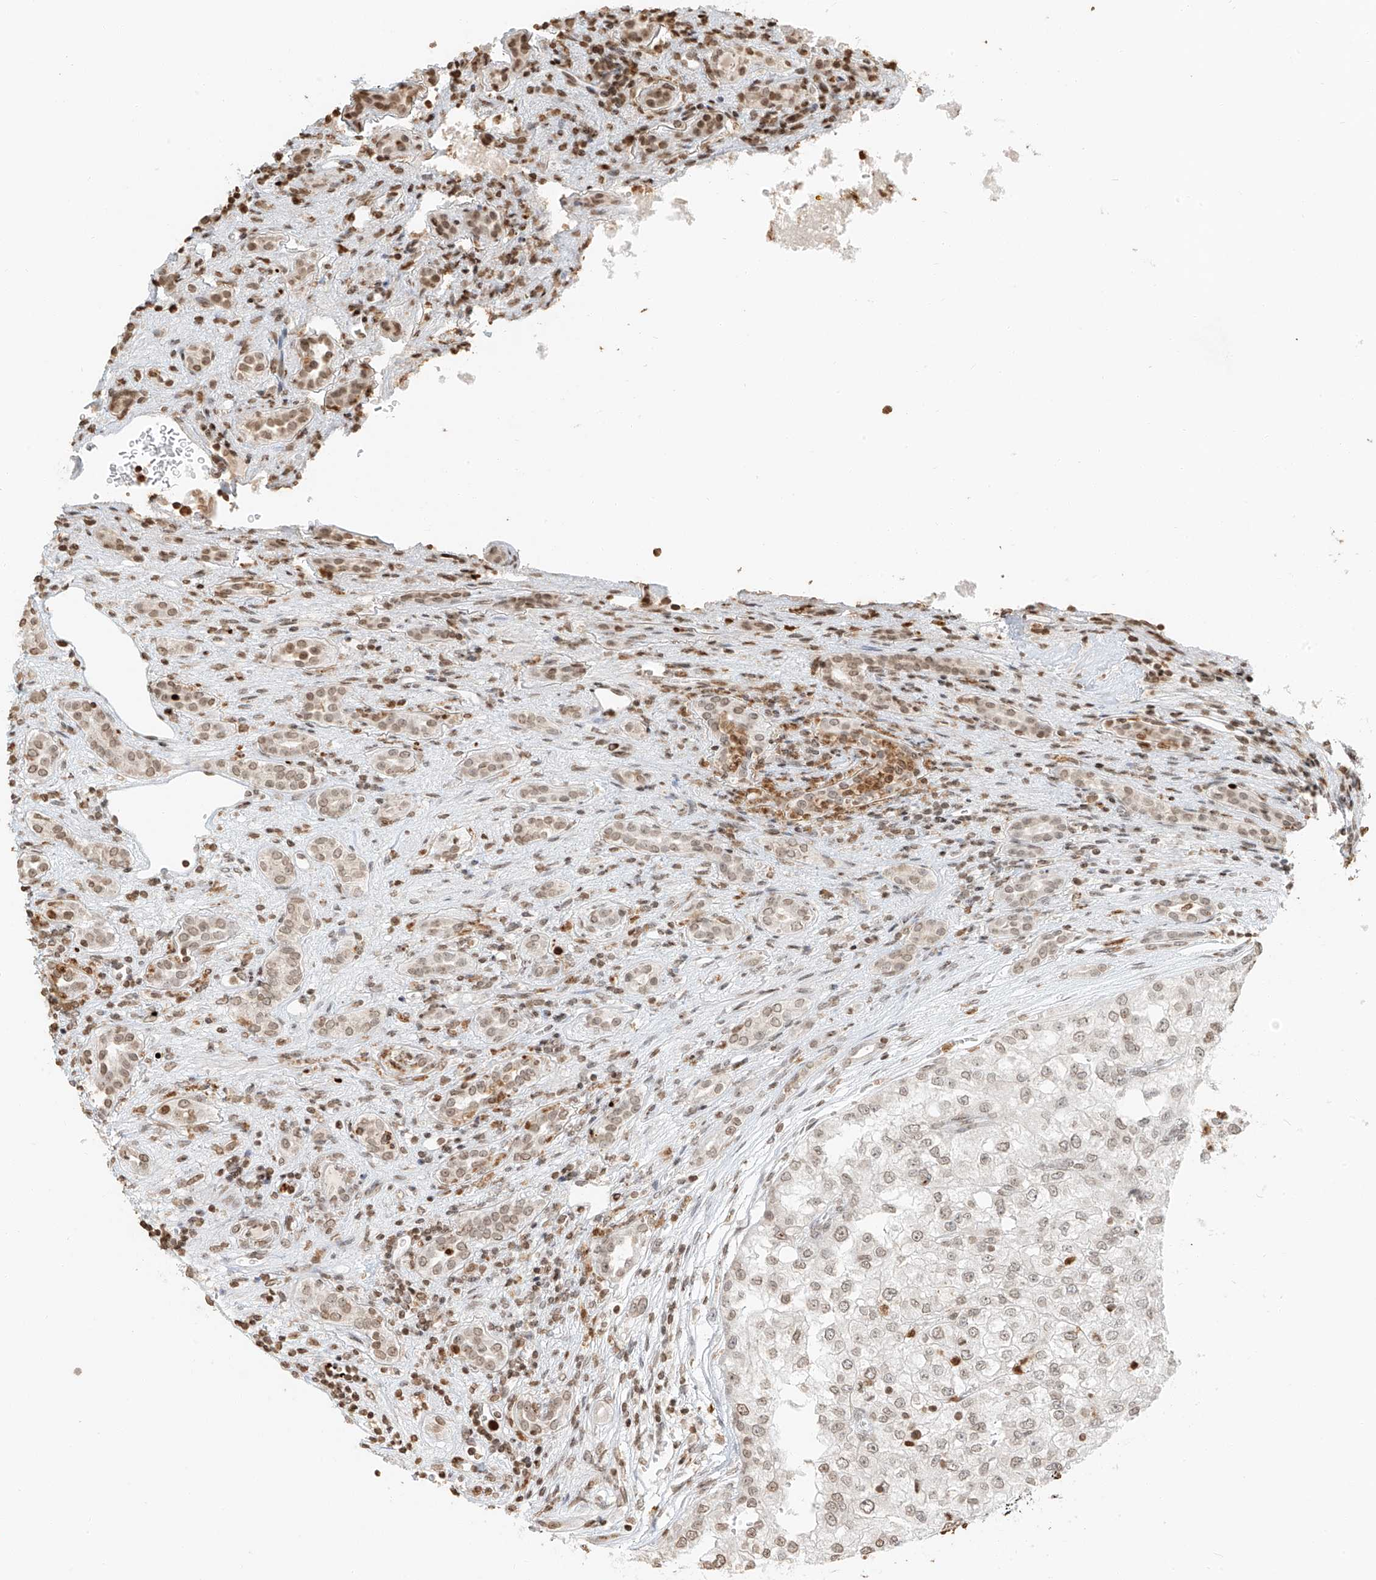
{"staining": {"intensity": "weak", "quantity": "<25%", "location": "nuclear"}, "tissue": "renal cancer", "cell_type": "Tumor cells", "image_type": "cancer", "snomed": [{"axis": "morphology", "description": "Adenocarcinoma, NOS"}, {"axis": "topography", "description": "Kidney"}], "caption": "There is no significant expression in tumor cells of renal cancer (adenocarcinoma).", "gene": "C17orf58", "patient": {"sex": "female", "age": 54}}